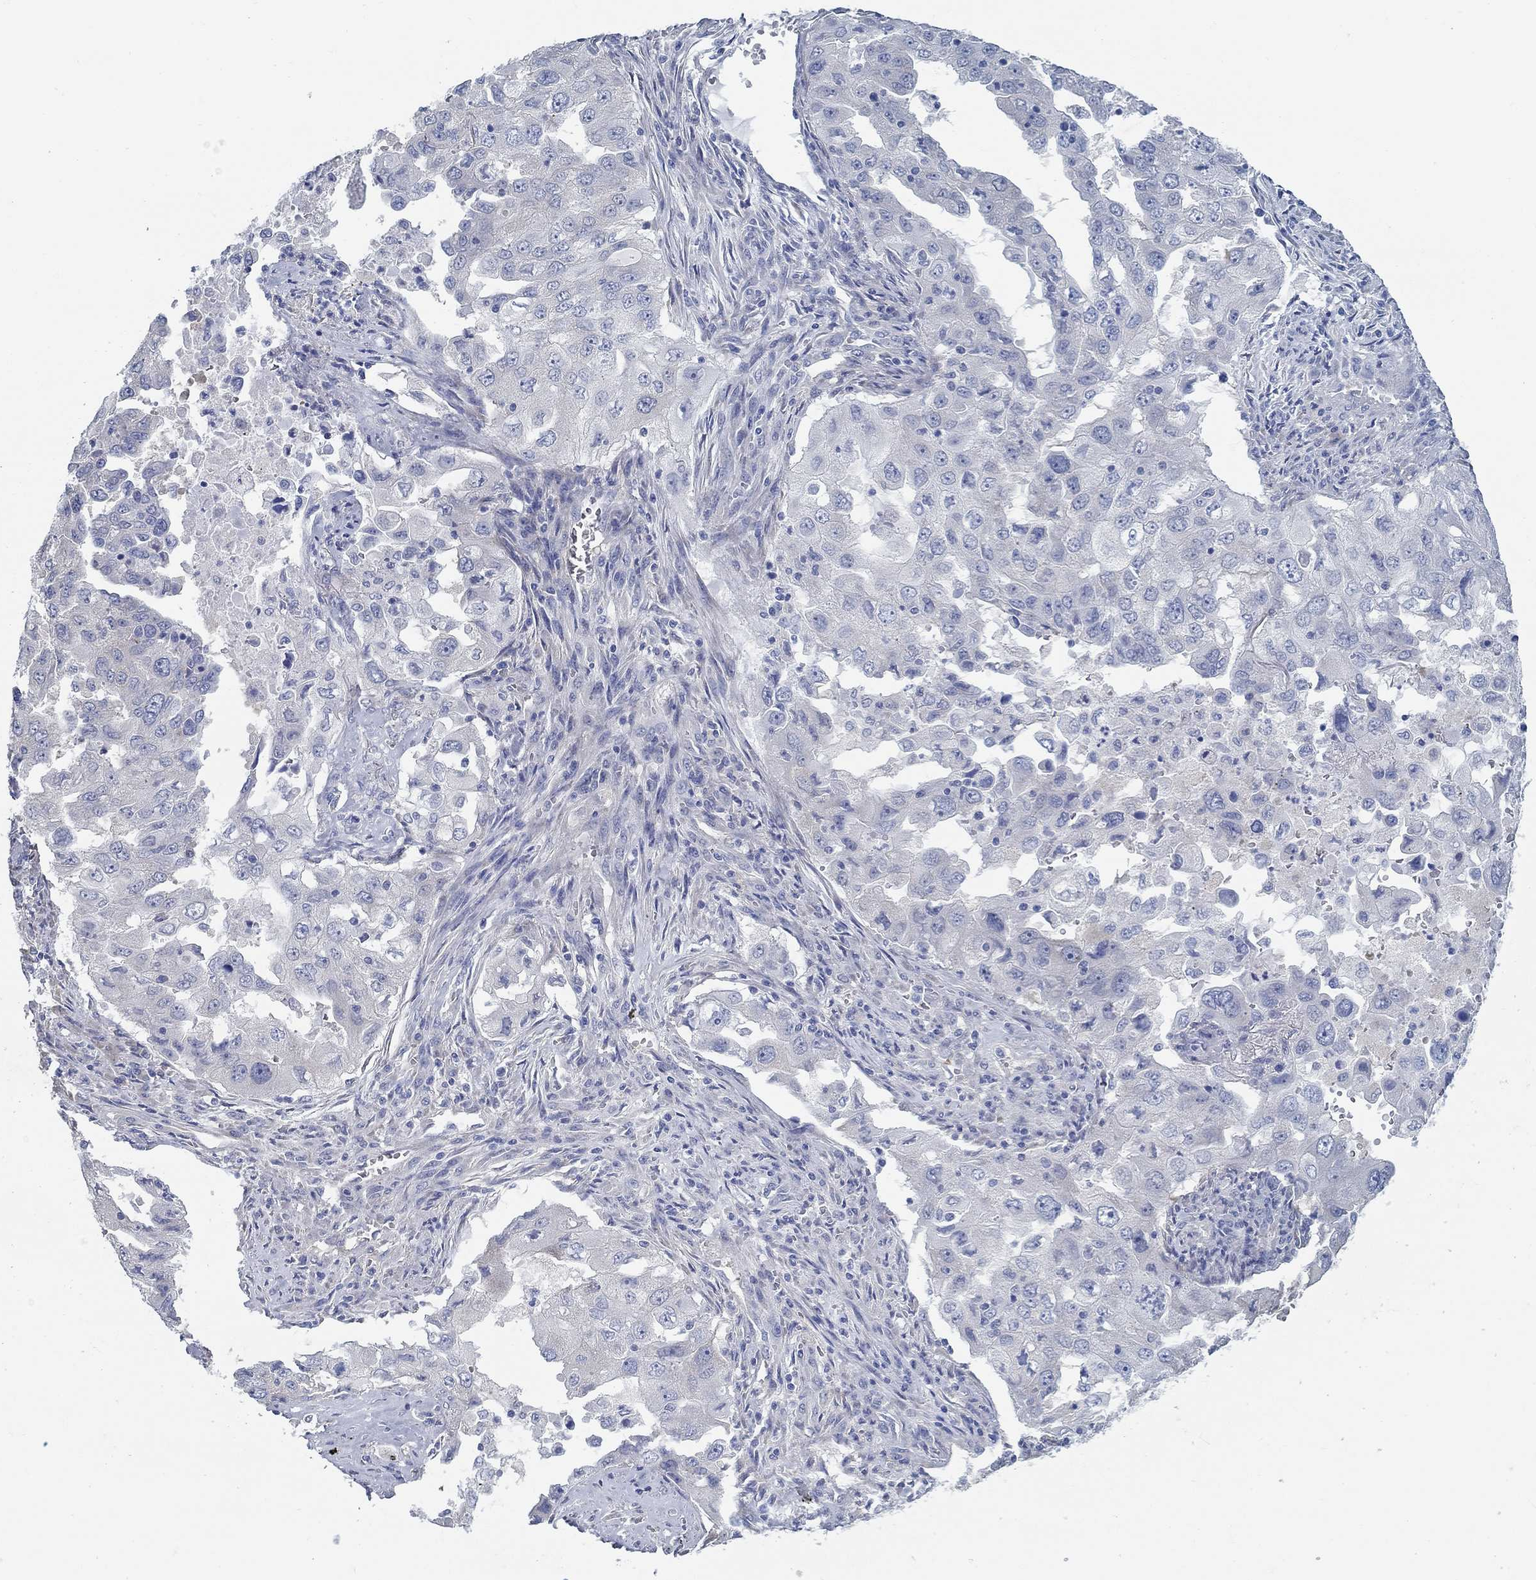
{"staining": {"intensity": "negative", "quantity": "none", "location": "none"}, "tissue": "lung cancer", "cell_type": "Tumor cells", "image_type": "cancer", "snomed": [{"axis": "morphology", "description": "Adenocarcinoma, NOS"}, {"axis": "topography", "description": "Lung"}], "caption": "IHC micrograph of neoplastic tissue: lung cancer (adenocarcinoma) stained with DAB (3,3'-diaminobenzidine) shows no significant protein expression in tumor cells.", "gene": "C15orf39", "patient": {"sex": "female", "age": 61}}